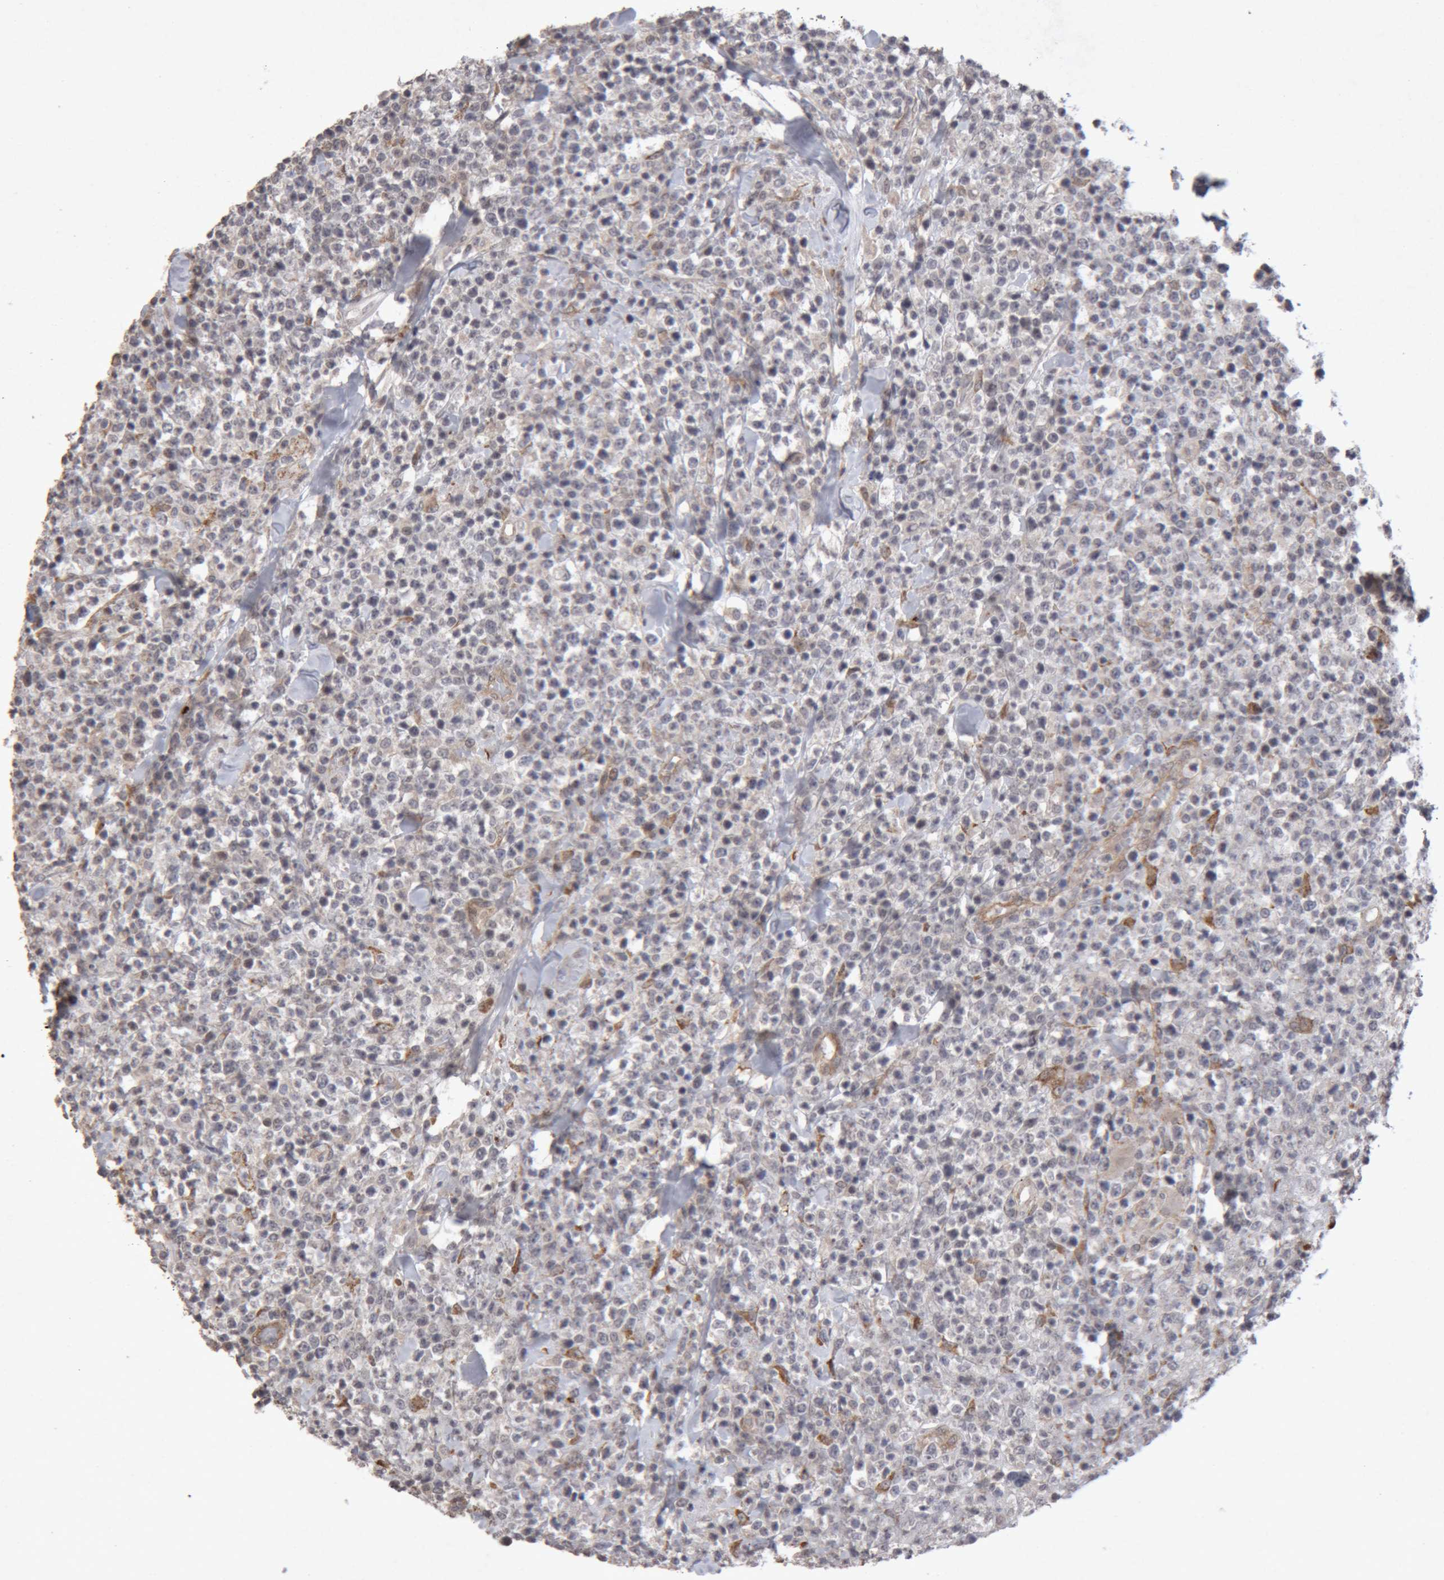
{"staining": {"intensity": "negative", "quantity": "none", "location": "none"}, "tissue": "lymphoma", "cell_type": "Tumor cells", "image_type": "cancer", "snomed": [{"axis": "morphology", "description": "Malignant lymphoma, non-Hodgkin's type, High grade"}, {"axis": "topography", "description": "Colon"}], "caption": "Immunohistochemistry micrograph of neoplastic tissue: malignant lymphoma, non-Hodgkin's type (high-grade) stained with DAB demonstrates no significant protein expression in tumor cells. (DAB (3,3'-diaminobenzidine) immunohistochemistry visualized using brightfield microscopy, high magnification).", "gene": "MEP1A", "patient": {"sex": "female", "age": 53}}